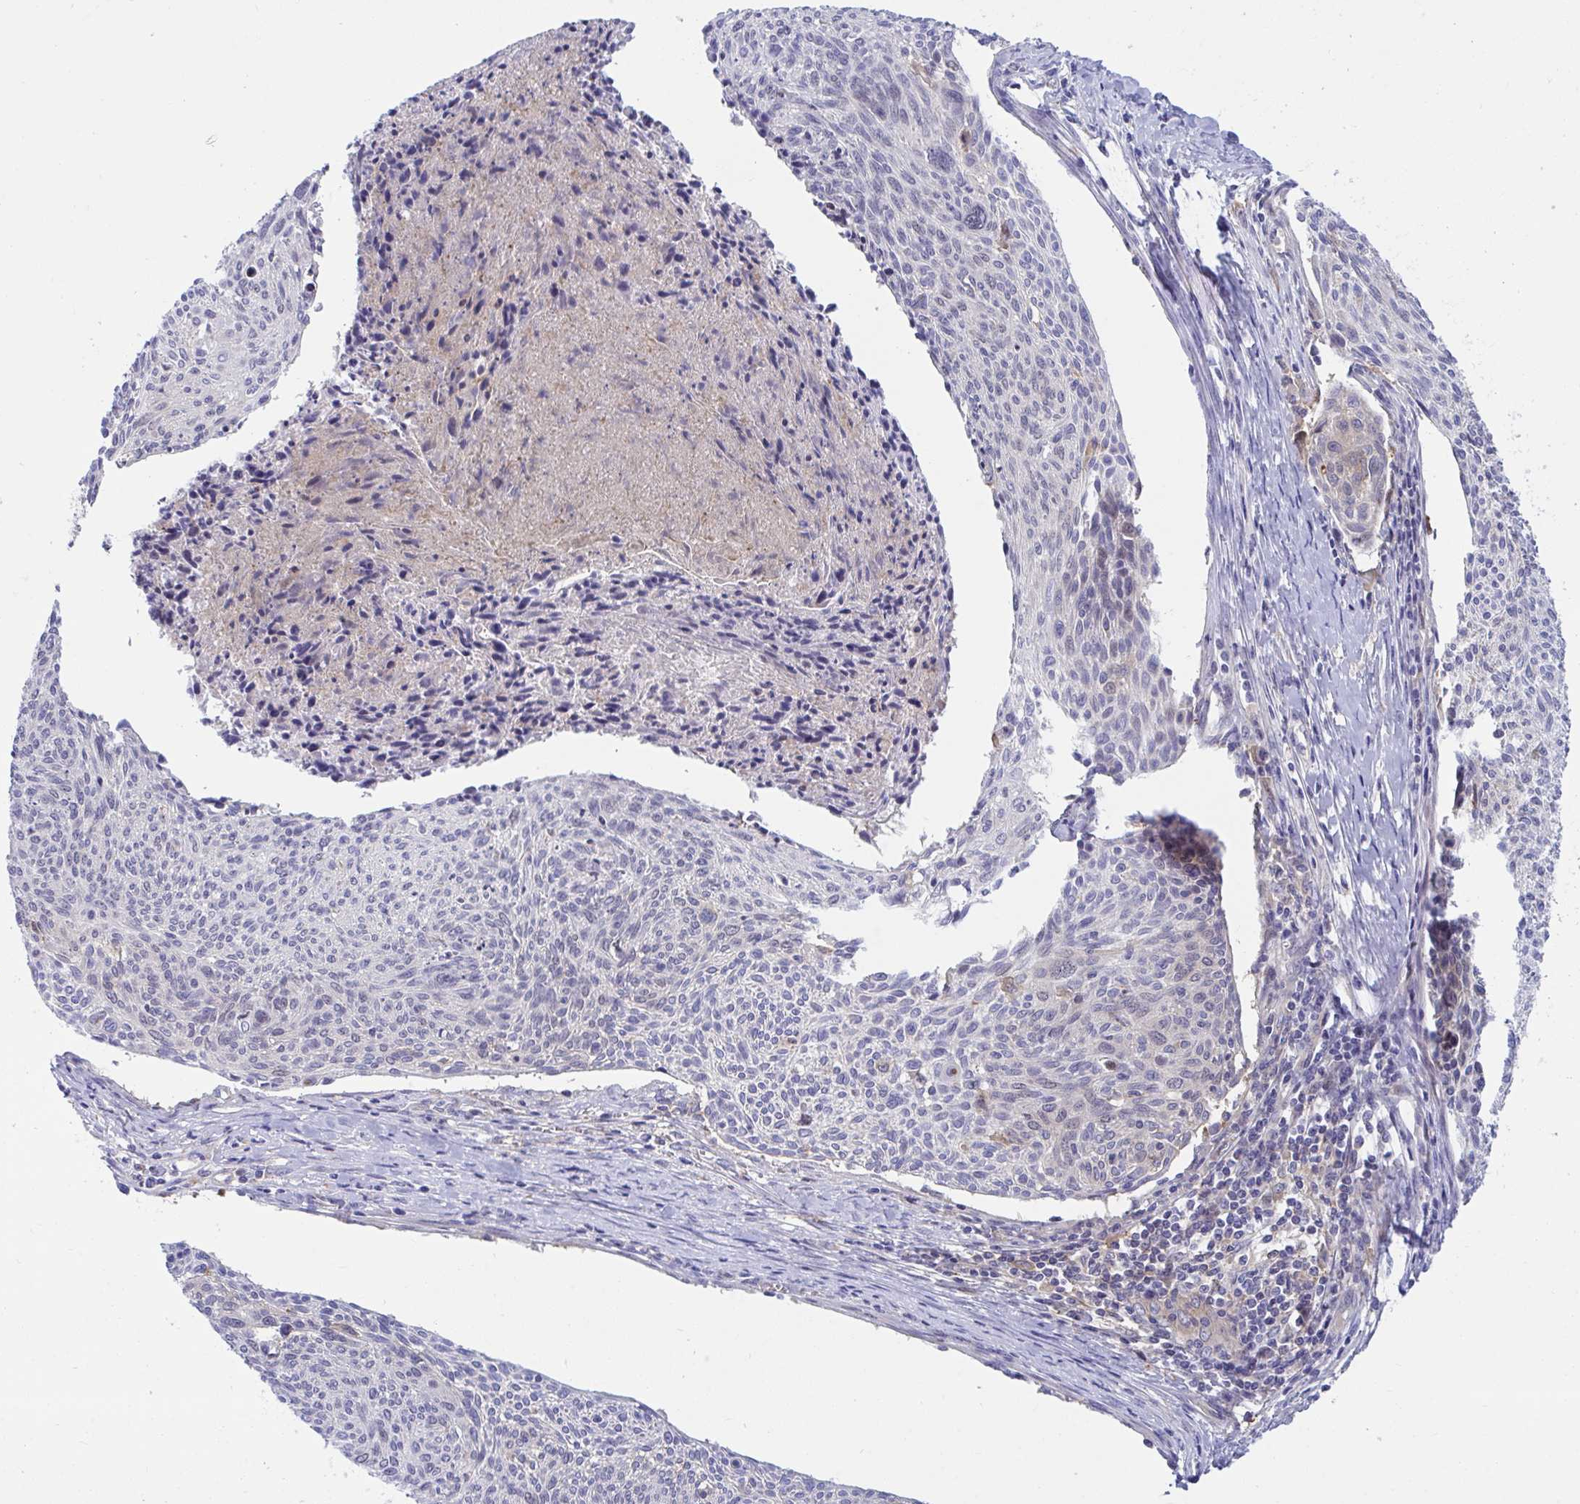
{"staining": {"intensity": "weak", "quantity": "<25%", "location": "nuclear"}, "tissue": "cervical cancer", "cell_type": "Tumor cells", "image_type": "cancer", "snomed": [{"axis": "morphology", "description": "Squamous cell carcinoma, NOS"}, {"axis": "topography", "description": "Cervix"}], "caption": "Immunohistochemistry (IHC) of cervical squamous cell carcinoma shows no staining in tumor cells.", "gene": "CENPQ", "patient": {"sex": "female", "age": 49}}